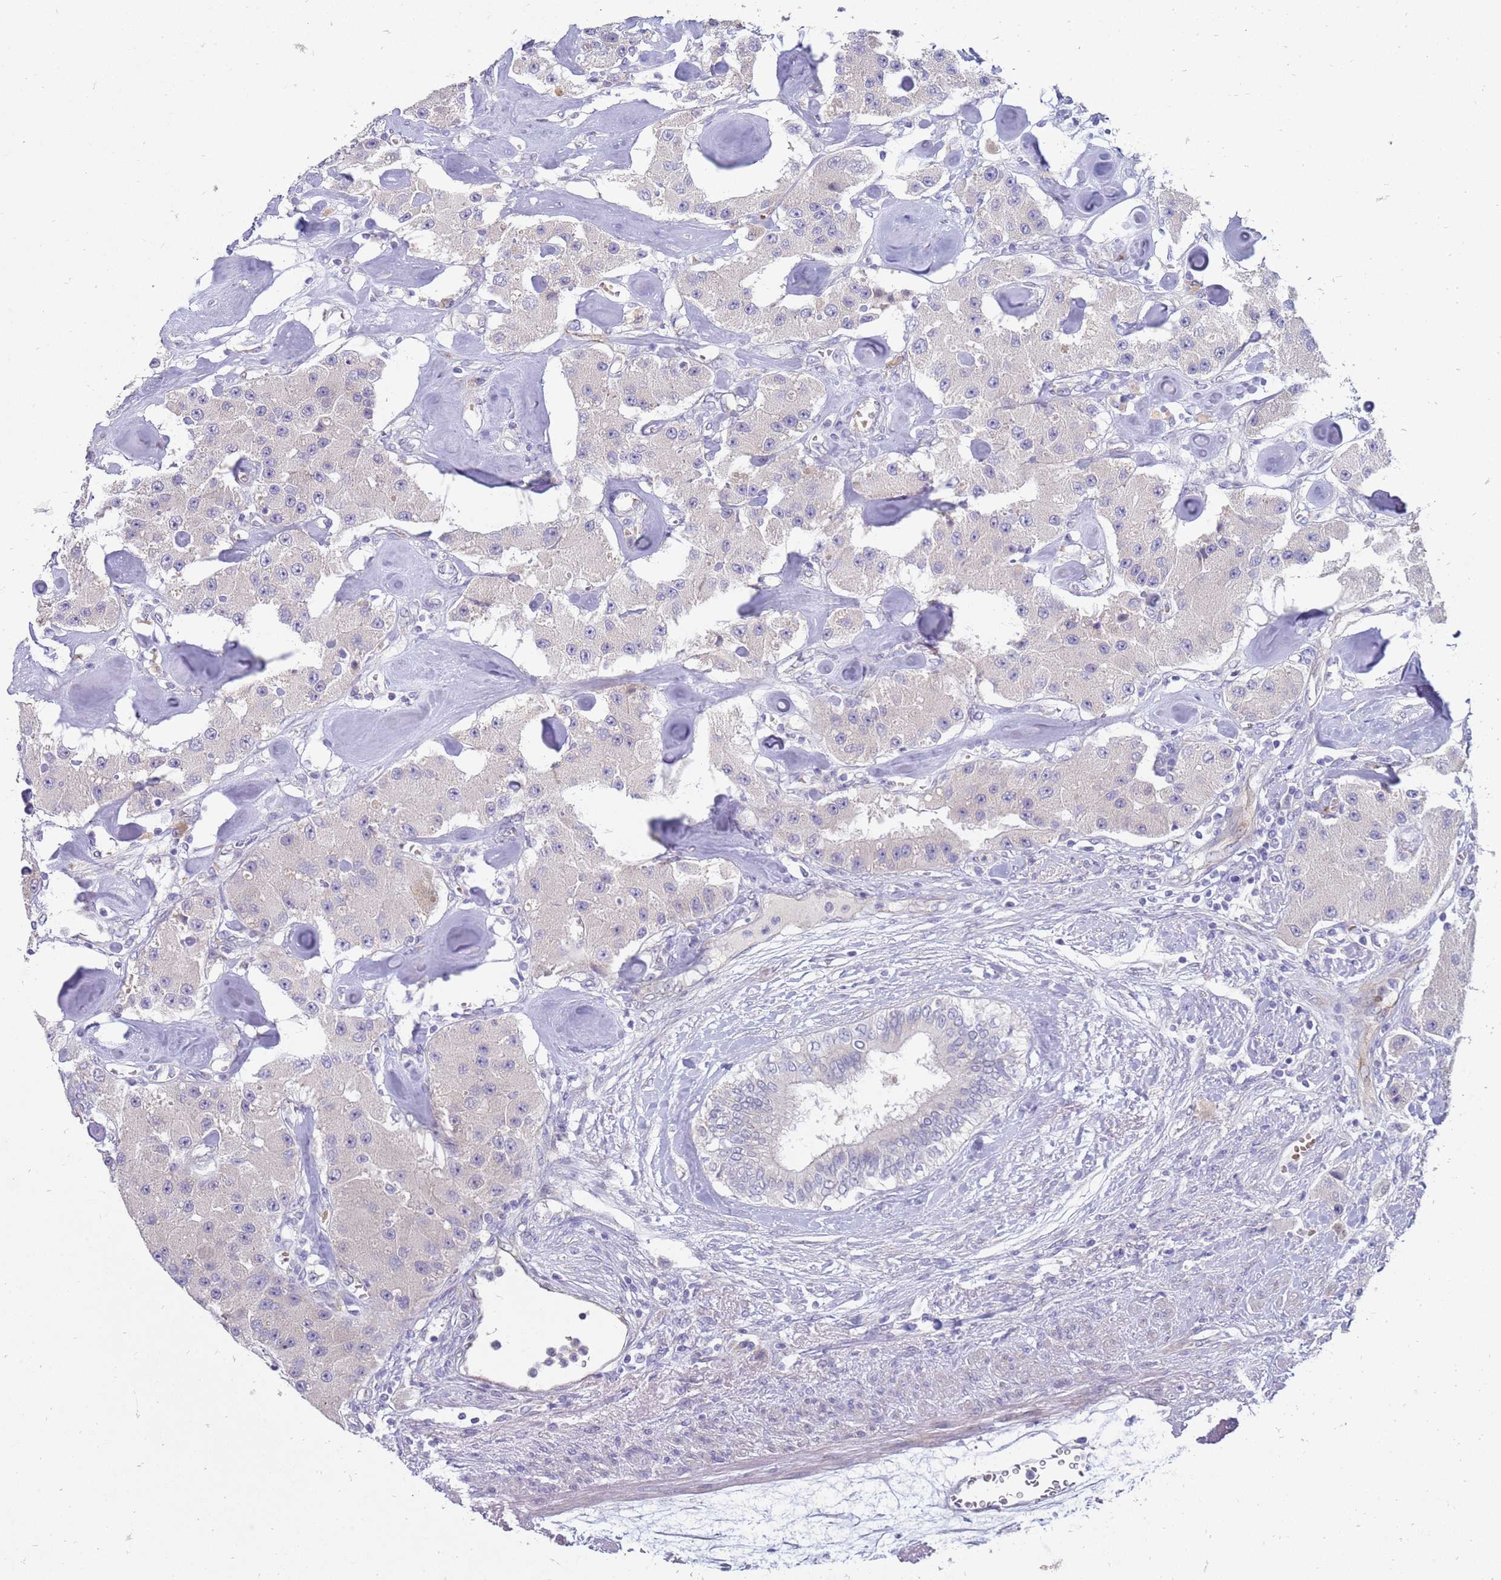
{"staining": {"intensity": "negative", "quantity": "none", "location": "none"}, "tissue": "carcinoid", "cell_type": "Tumor cells", "image_type": "cancer", "snomed": [{"axis": "morphology", "description": "Carcinoid, malignant, NOS"}, {"axis": "topography", "description": "Pancreas"}], "caption": "Immunohistochemical staining of human carcinoid (malignant) demonstrates no significant positivity in tumor cells. Nuclei are stained in blue.", "gene": "NMUR2", "patient": {"sex": "male", "age": 41}}